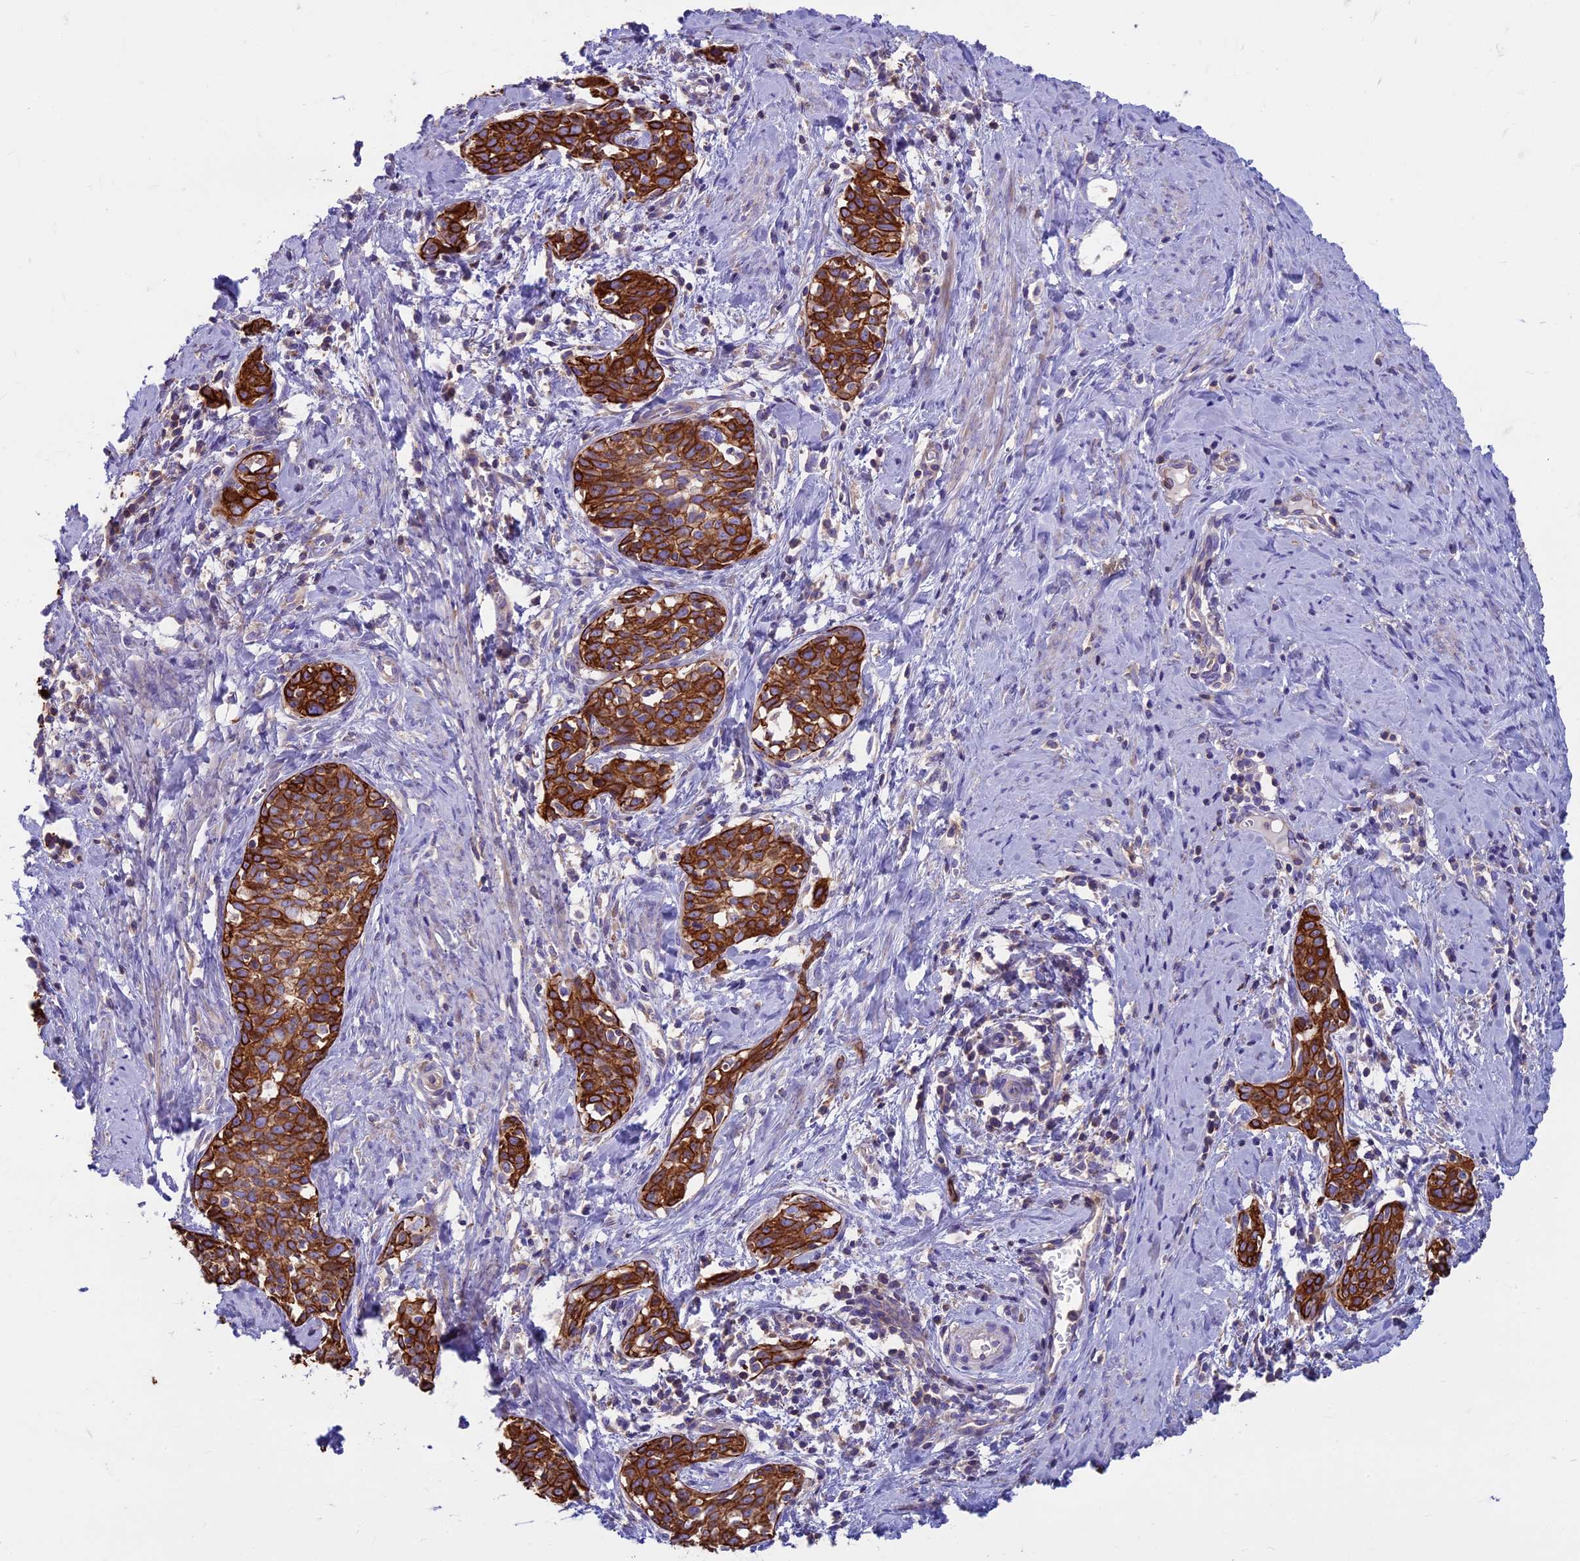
{"staining": {"intensity": "strong", "quantity": ">75%", "location": "cytoplasmic/membranous"}, "tissue": "cervical cancer", "cell_type": "Tumor cells", "image_type": "cancer", "snomed": [{"axis": "morphology", "description": "Squamous cell carcinoma, NOS"}, {"axis": "topography", "description": "Cervix"}], "caption": "Tumor cells demonstrate strong cytoplasmic/membranous positivity in about >75% of cells in cervical cancer (squamous cell carcinoma). The staining was performed using DAB (3,3'-diaminobenzidine) to visualize the protein expression in brown, while the nuclei were stained in blue with hematoxylin (Magnification: 20x).", "gene": "CDAN1", "patient": {"sex": "female", "age": 52}}